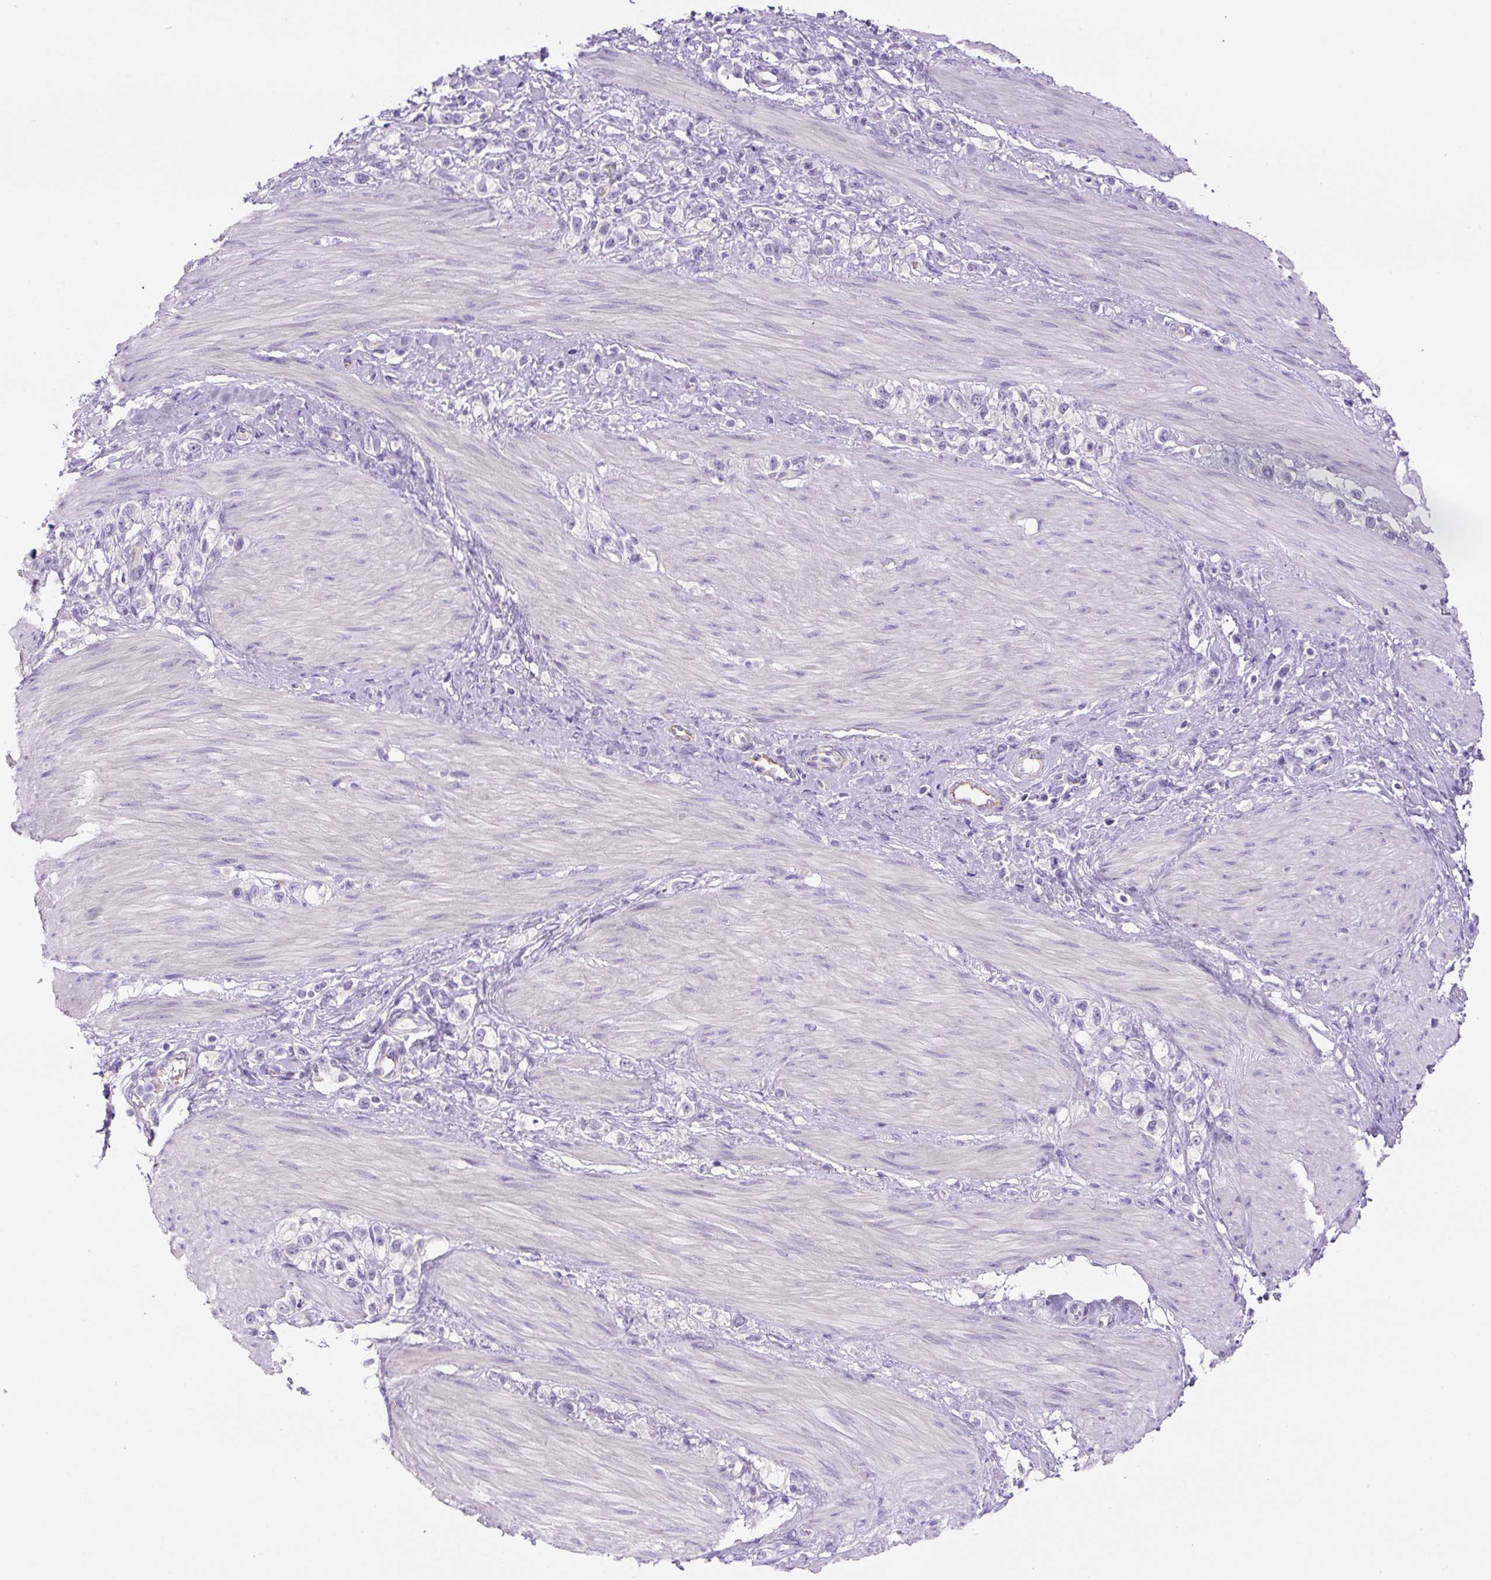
{"staining": {"intensity": "negative", "quantity": "none", "location": "none"}, "tissue": "stomach cancer", "cell_type": "Tumor cells", "image_type": "cancer", "snomed": [{"axis": "morphology", "description": "Adenocarcinoma, NOS"}, {"axis": "topography", "description": "Stomach"}], "caption": "Immunohistochemistry of human adenocarcinoma (stomach) demonstrates no positivity in tumor cells. The staining was performed using DAB (3,3'-diaminobenzidine) to visualize the protein expression in brown, while the nuclei were stained in blue with hematoxylin (Magnification: 20x).", "gene": "RSPO4", "patient": {"sex": "female", "age": 65}}